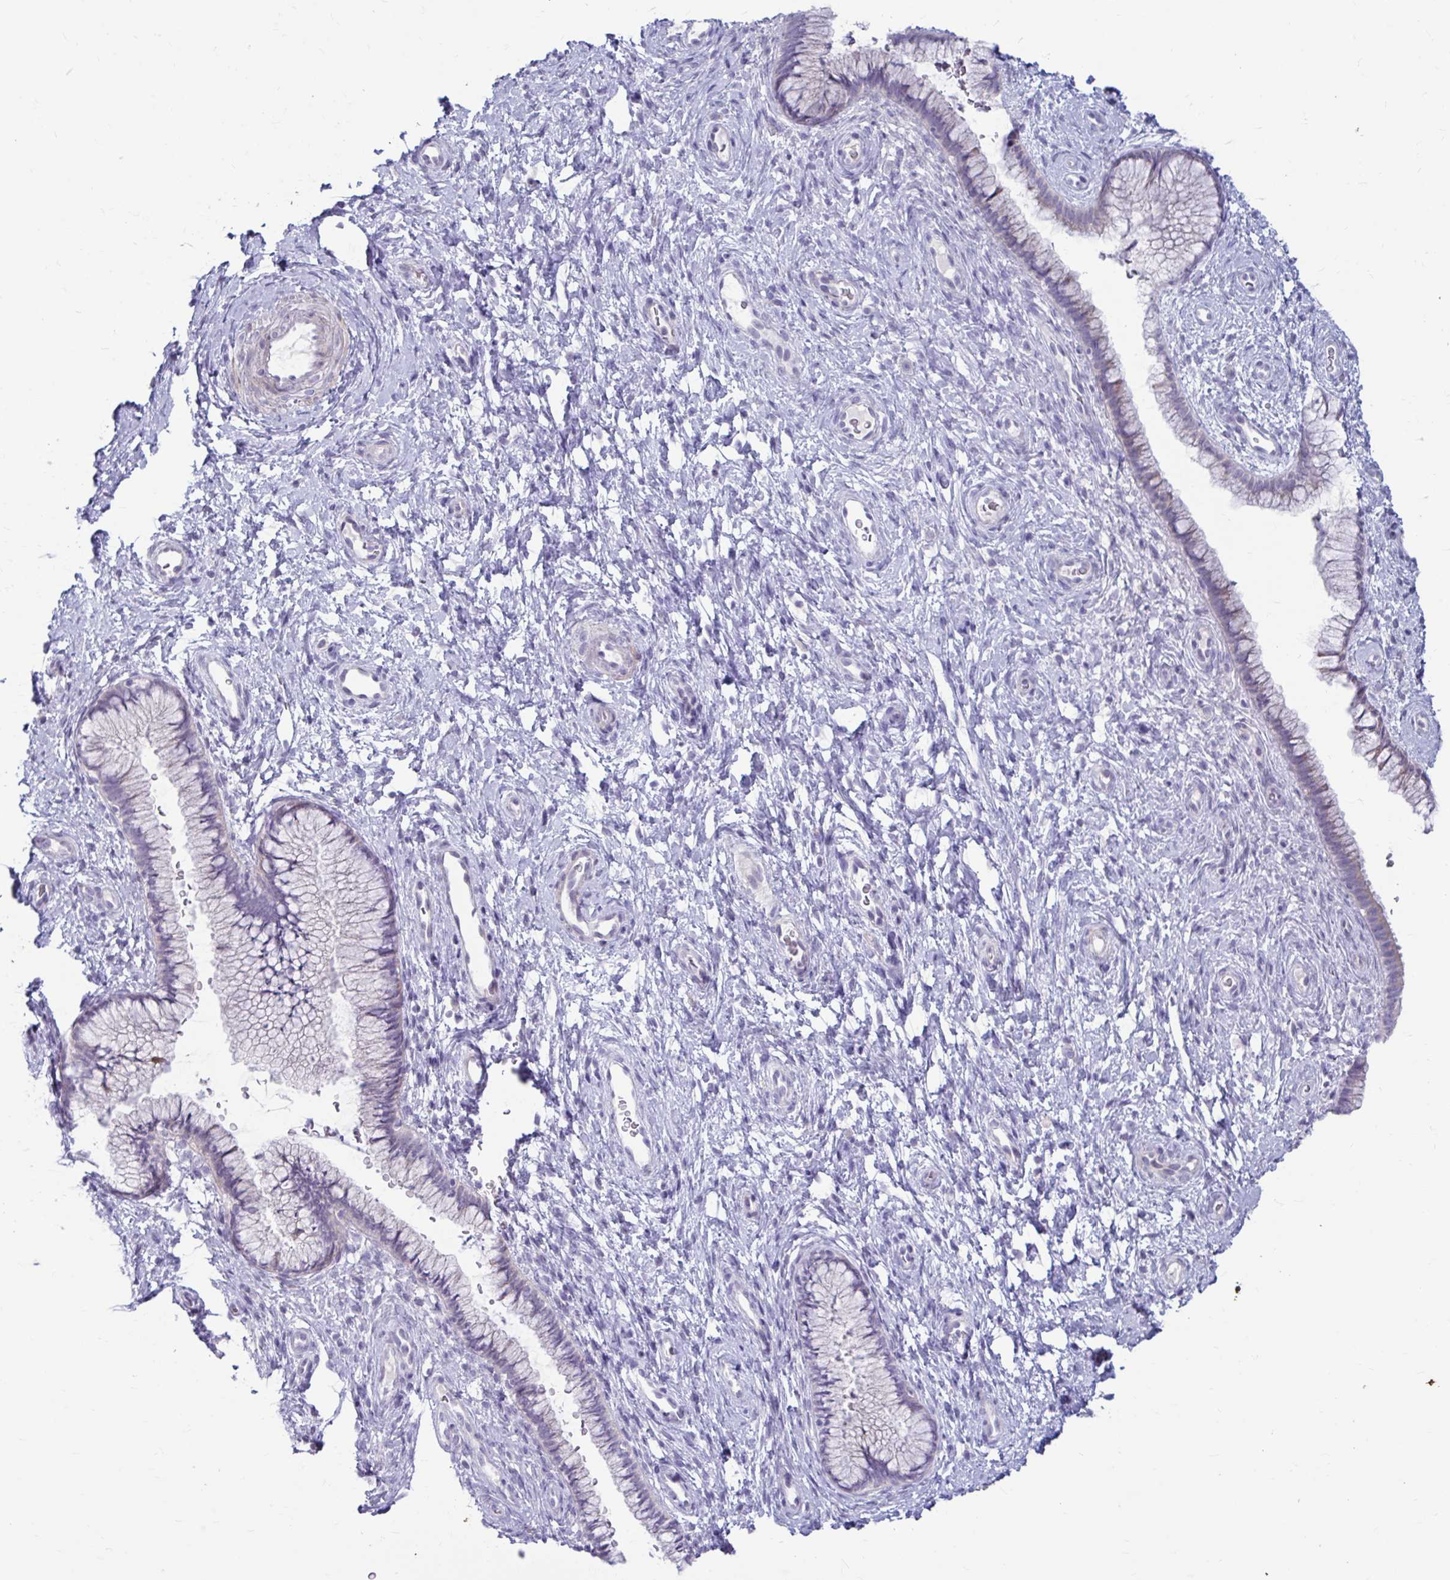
{"staining": {"intensity": "negative", "quantity": "none", "location": "none"}, "tissue": "cervix", "cell_type": "Glandular cells", "image_type": "normal", "snomed": [{"axis": "morphology", "description": "Normal tissue, NOS"}, {"axis": "topography", "description": "Cervix"}], "caption": "Glandular cells show no significant protein positivity in normal cervix. The staining is performed using DAB brown chromogen with nuclei counter-stained in using hematoxylin.", "gene": "MSMO1", "patient": {"sex": "female", "age": 34}}